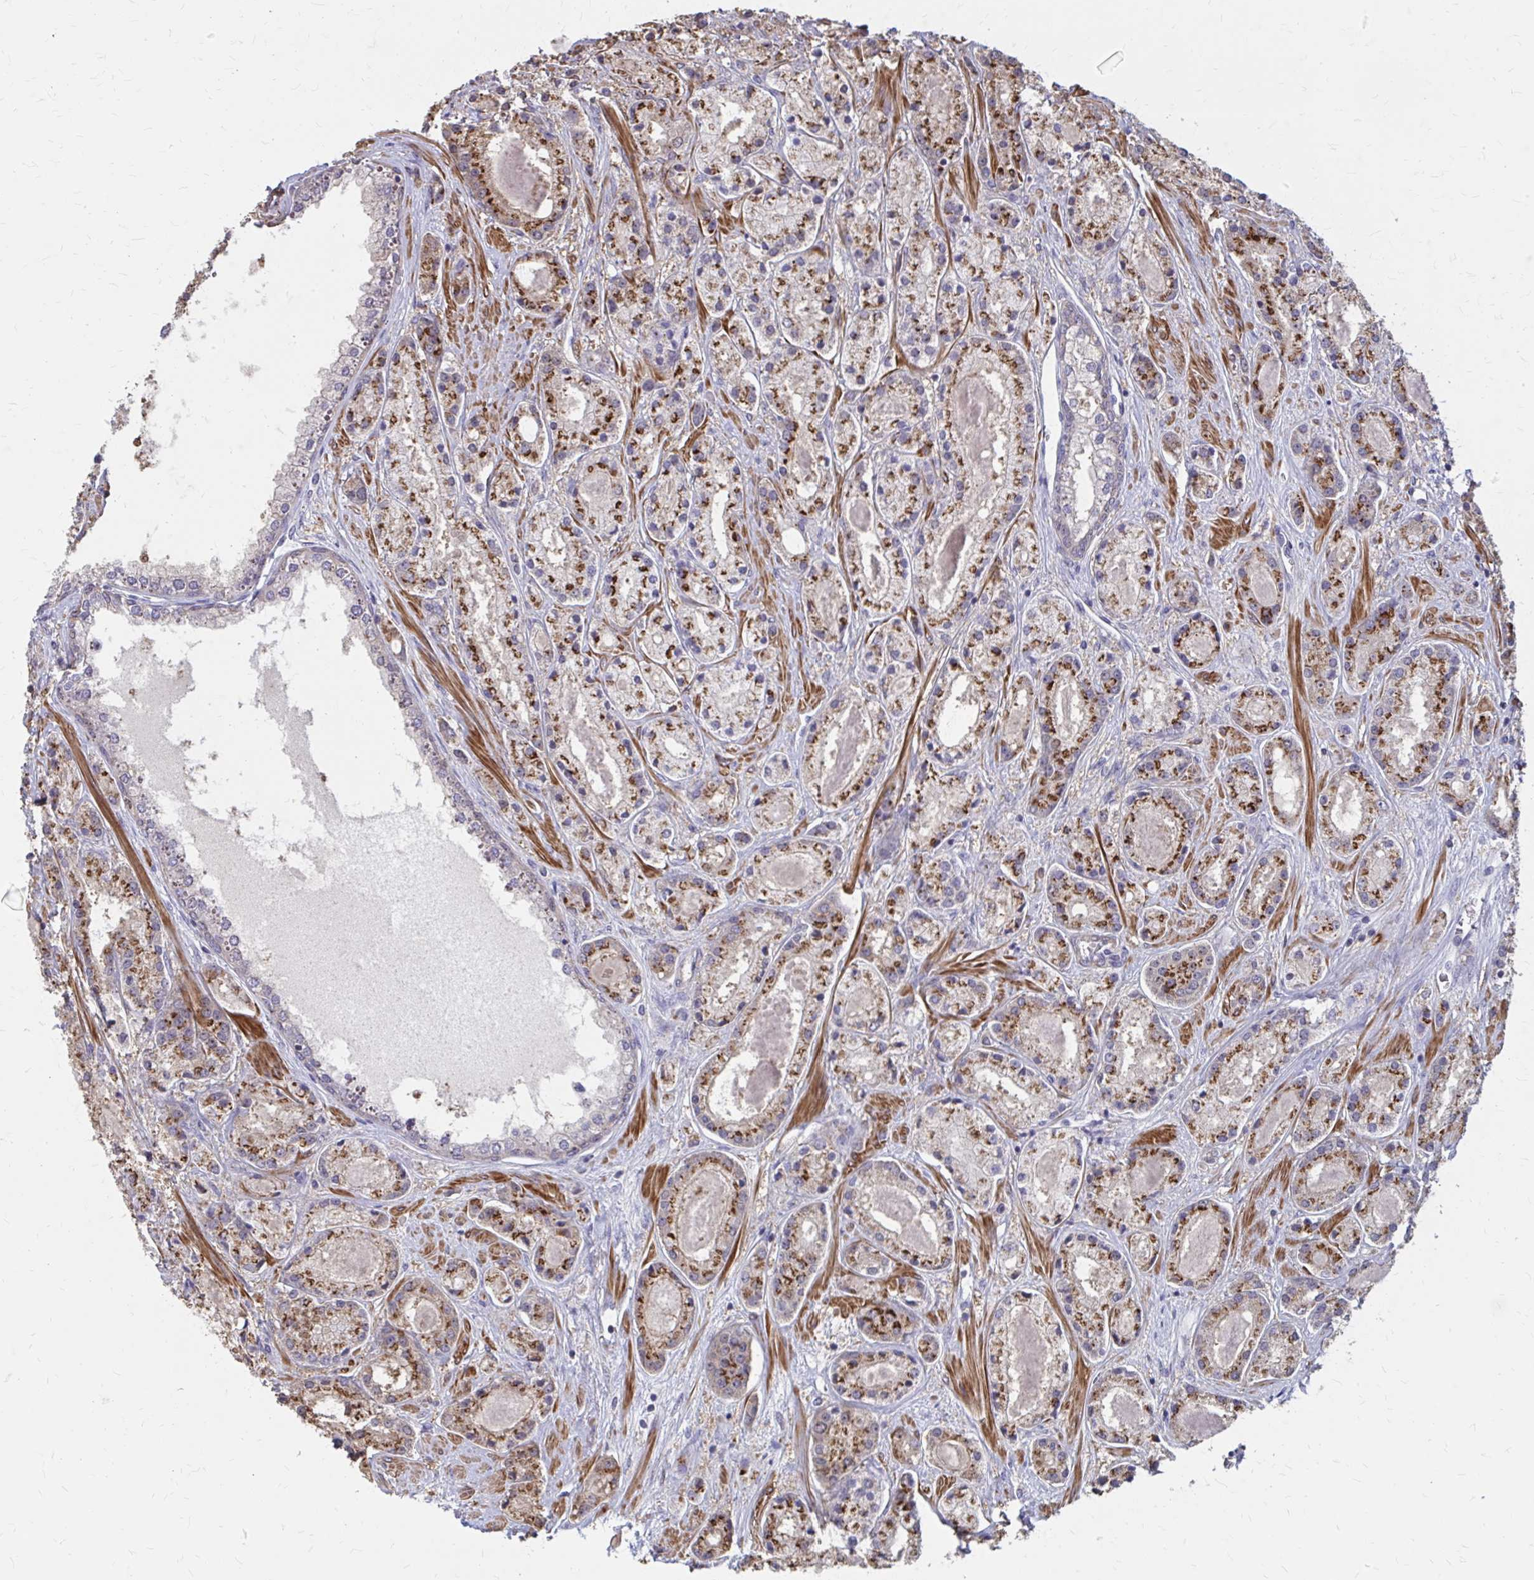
{"staining": {"intensity": "strong", "quantity": ">75%", "location": "cytoplasmic/membranous"}, "tissue": "prostate cancer", "cell_type": "Tumor cells", "image_type": "cancer", "snomed": [{"axis": "morphology", "description": "Adenocarcinoma, High grade"}, {"axis": "topography", "description": "Prostate"}], "caption": "Strong cytoplasmic/membranous positivity for a protein is seen in about >75% of tumor cells of prostate adenocarcinoma (high-grade) using immunohistochemistry.", "gene": "IFI44L", "patient": {"sex": "male", "age": 67}}